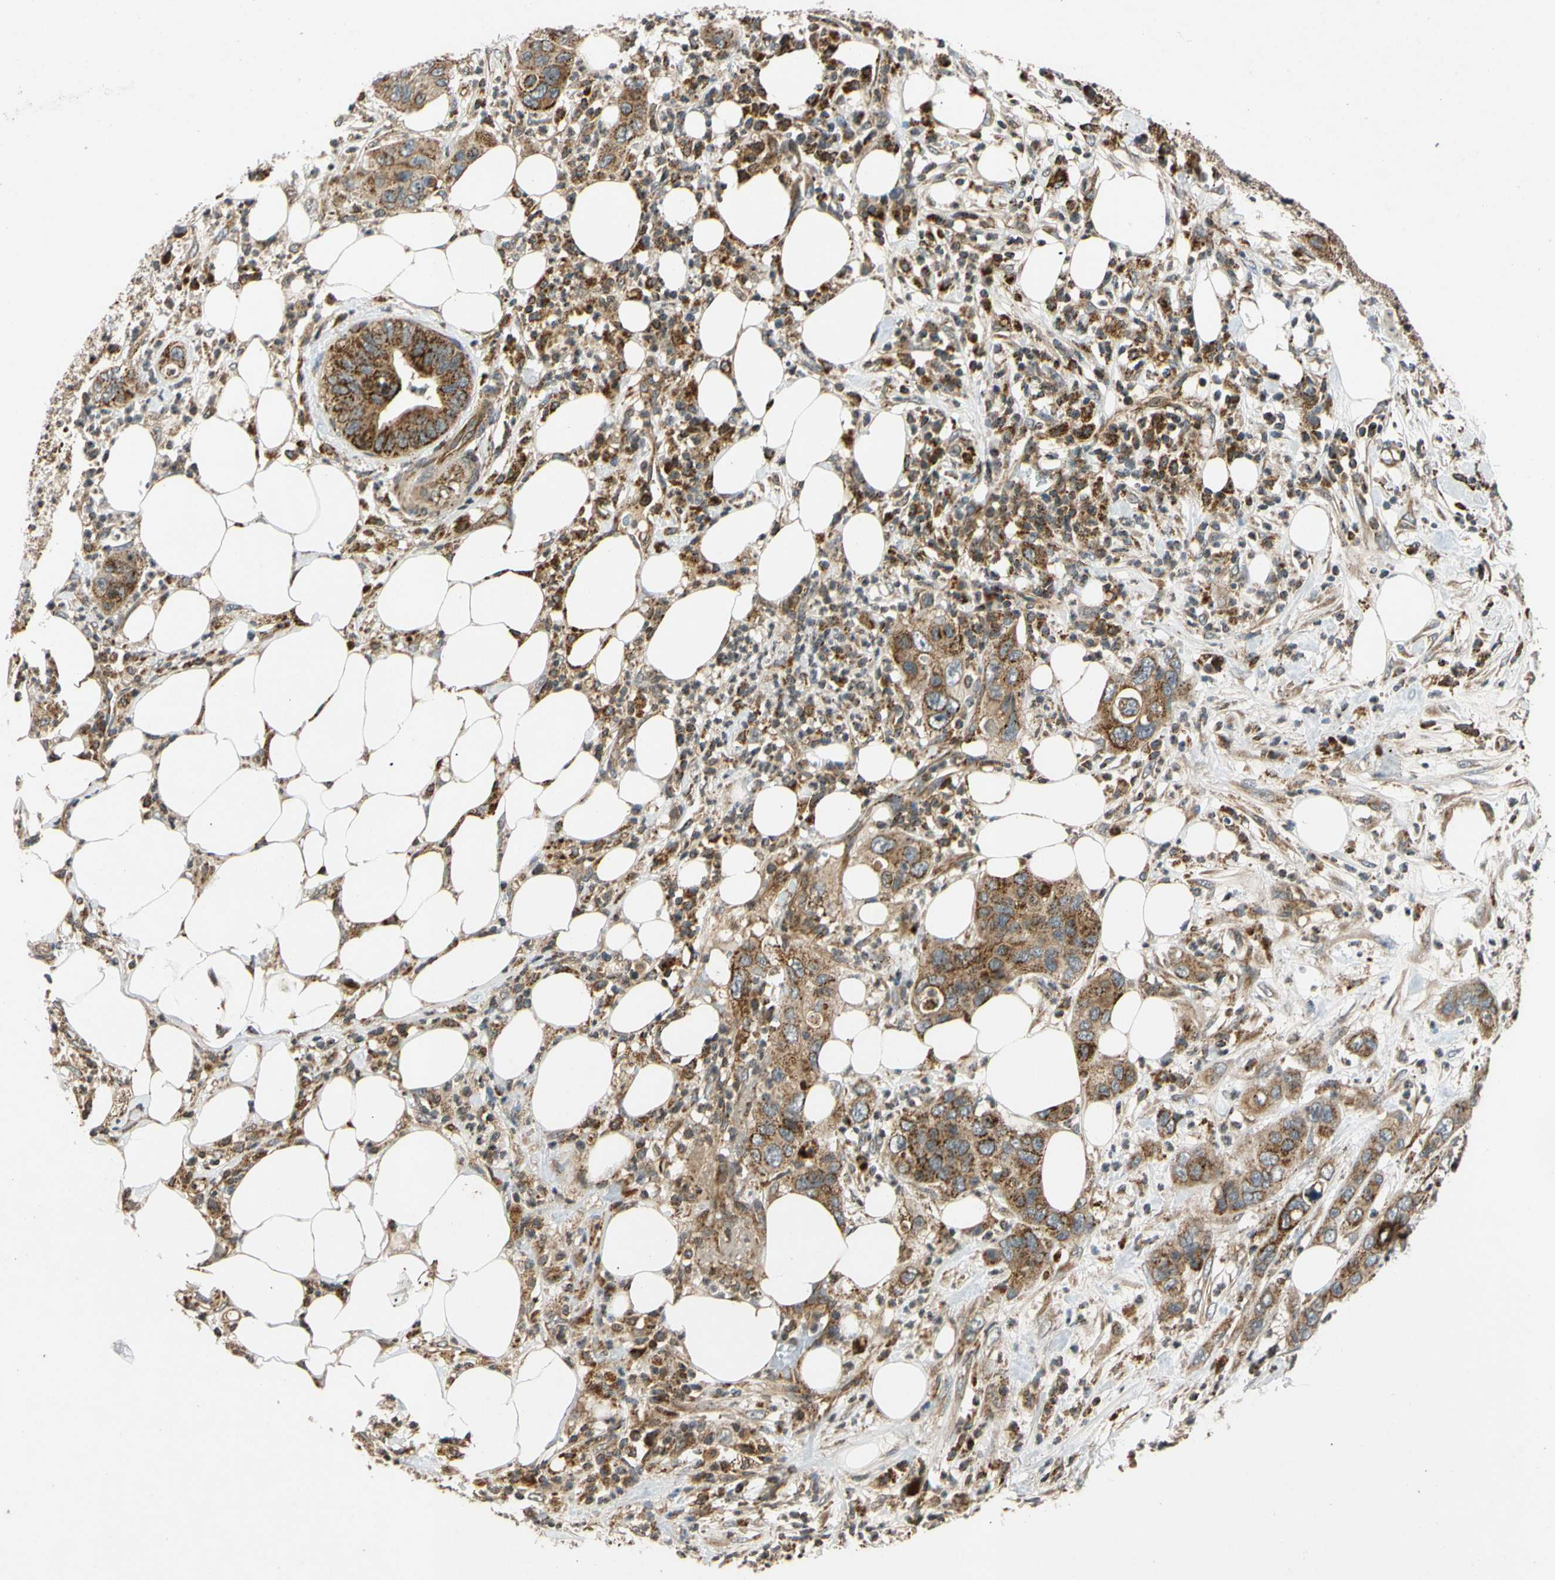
{"staining": {"intensity": "strong", "quantity": ">75%", "location": "cytoplasmic/membranous"}, "tissue": "pancreatic cancer", "cell_type": "Tumor cells", "image_type": "cancer", "snomed": [{"axis": "morphology", "description": "Adenocarcinoma, NOS"}, {"axis": "topography", "description": "Pancreas"}], "caption": "Pancreatic cancer (adenocarcinoma) stained for a protein exhibits strong cytoplasmic/membranous positivity in tumor cells.", "gene": "MRPS22", "patient": {"sex": "female", "age": 71}}